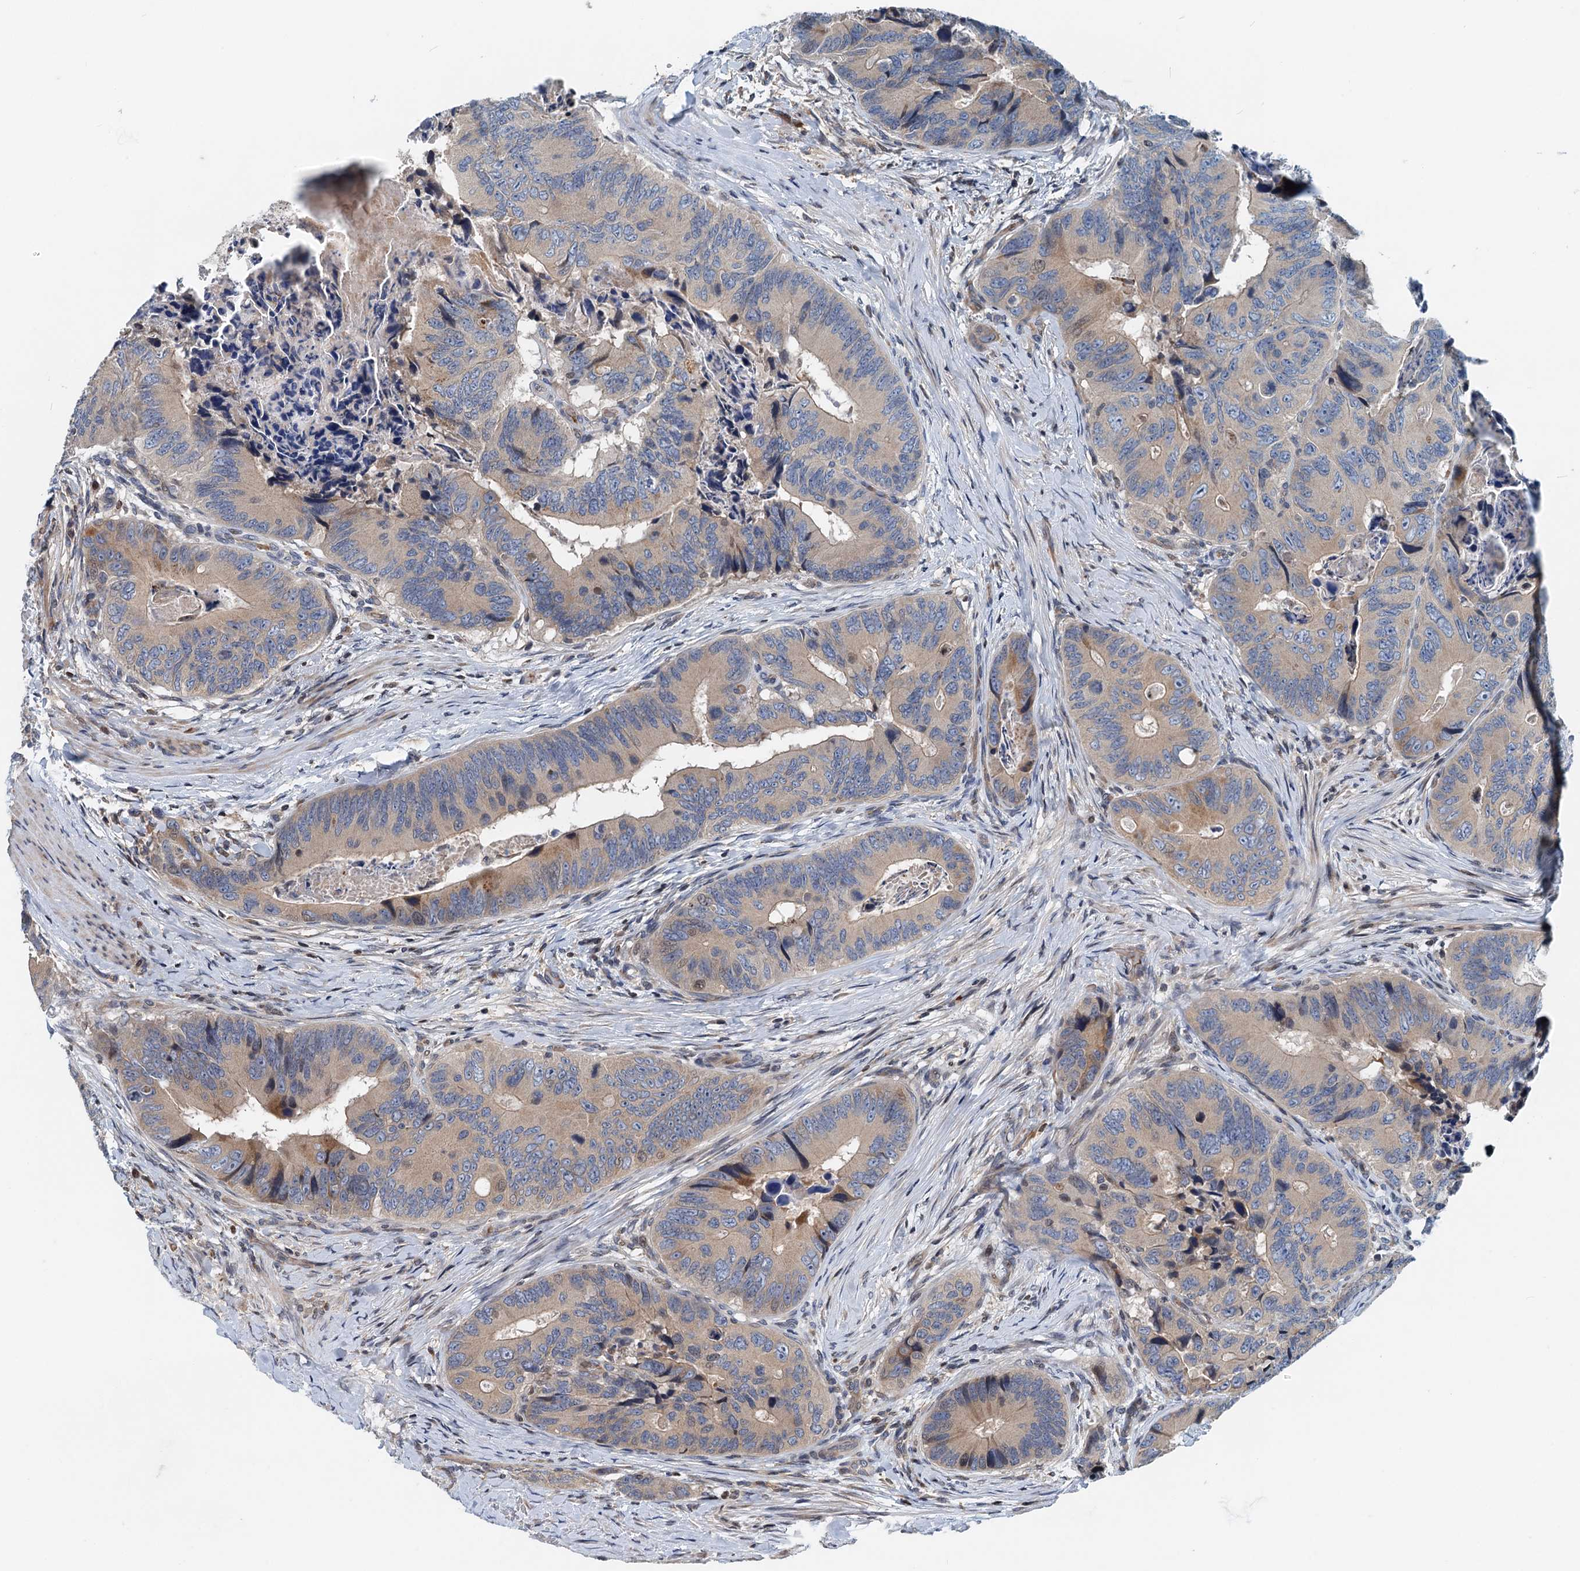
{"staining": {"intensity": "weak", "quantity": "25%-75%", "location": "cytoplasmic/membranous"}, "tissue": "colorectal cancer", "cell_type": "Tumor cells", "image_type": "cancer", "snomed": [{"axis": "morphology", "description": "Adenocarcinoma, NOS"}, {"axis": "topography", "description": "Colon"}], "caption": "Brown immunohistochemical staining in human colorectal adenocarcinoma demonstrates weak cytoplasmic/membranous positivity in about 25%-75% of tumor cells.", "gene": "NBEA", "patient": {"sex": "male", "age": 84}}